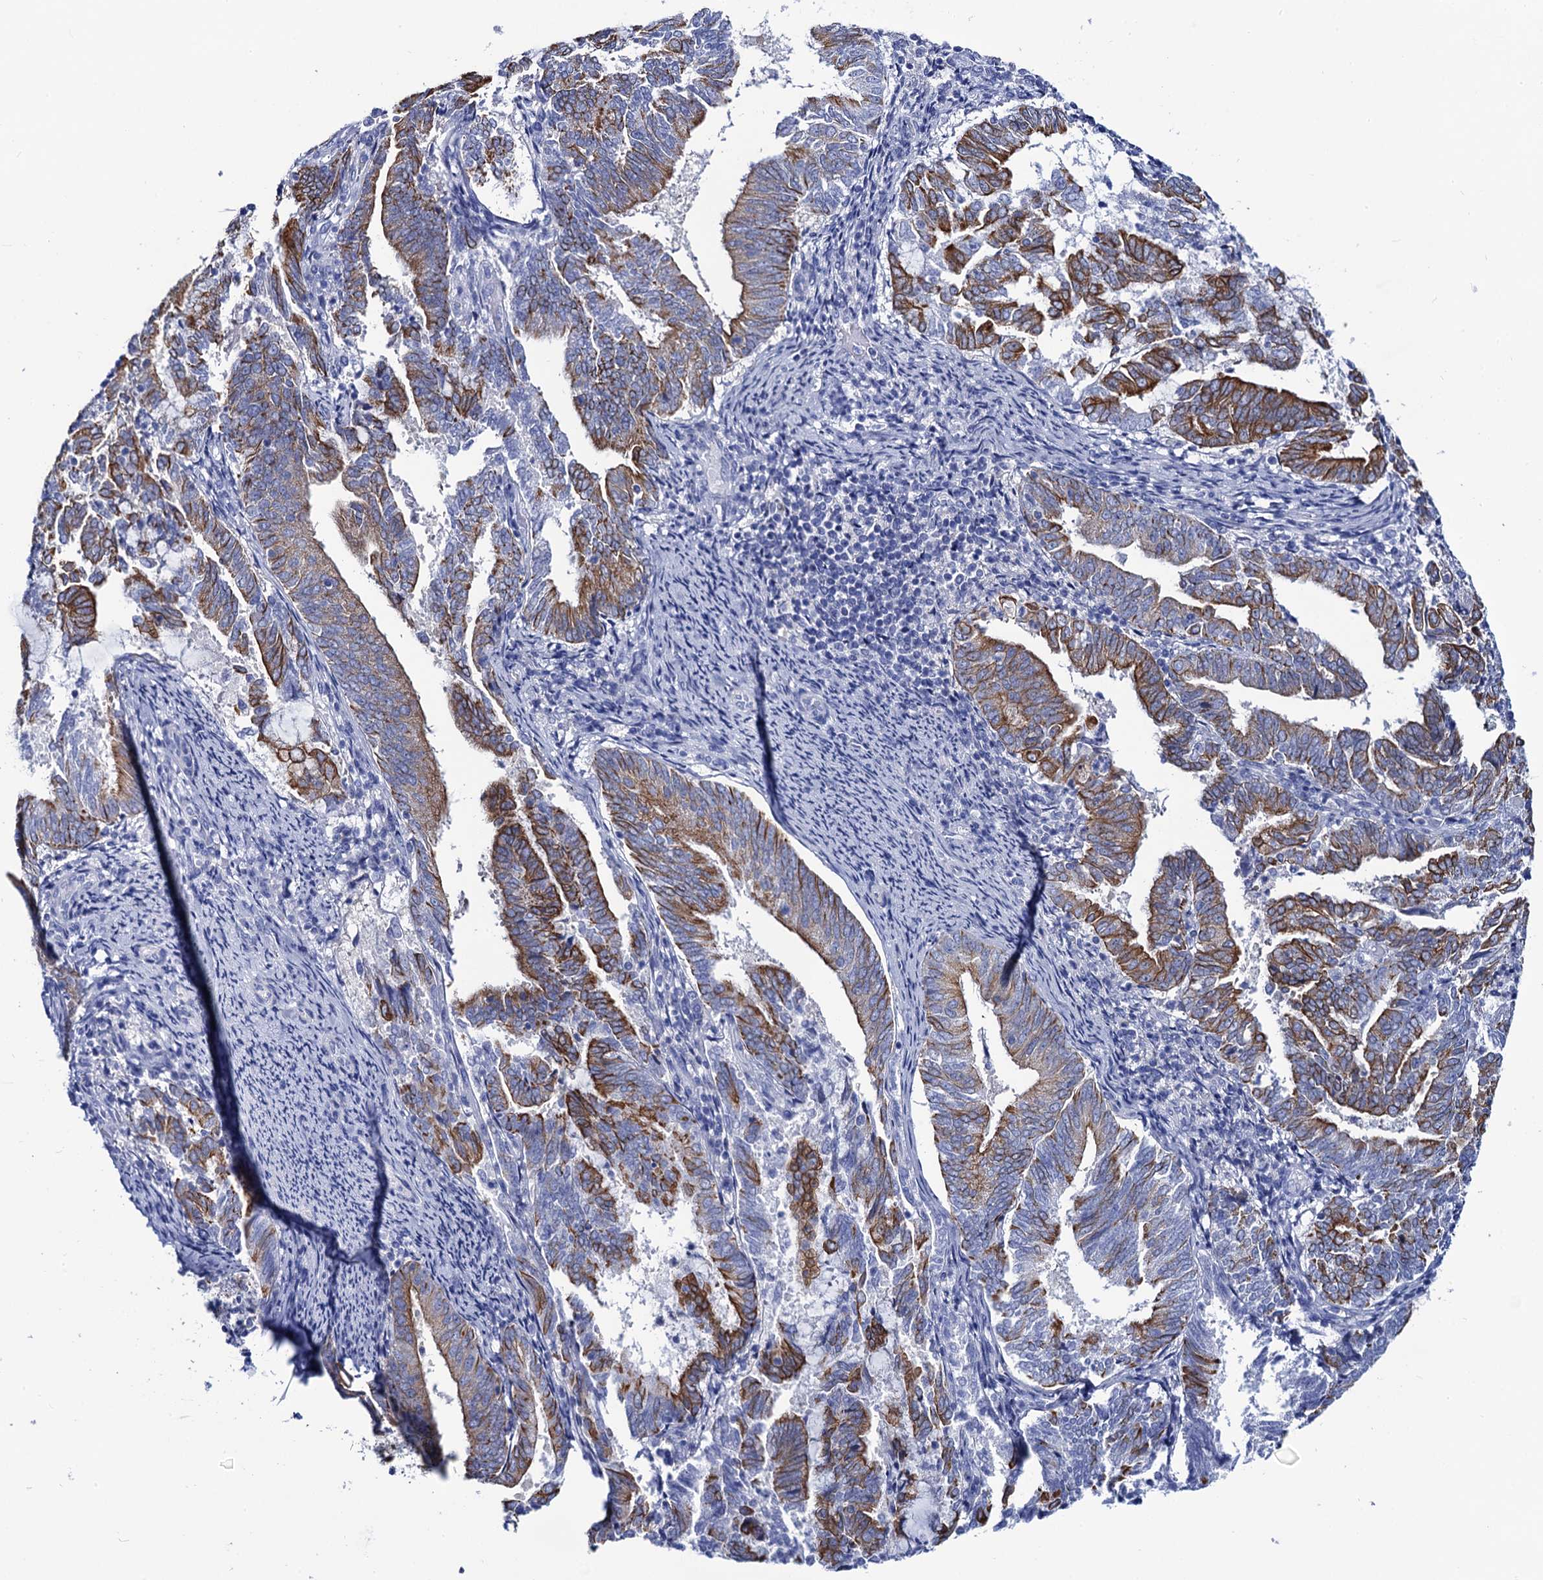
{"staining": {"intensity": "moderate", "quantity": "25%-75%", "location": "cytoplasmic/membranous"}, "tissue": "endometrial cancer", "cell_type": "Tumor cells", "image_type": "cancer", "snomed": [{"axis": "morphology", "description": "Adenocarcinoma, NOS"}, {"axis": "topography", "description": "Endometrium"}], "caption": "IHC (DAB) staining of adenocarcinoma (endometrial) shows moderate cytoplasmic/membranous protein expression in about 25%-75% of tumor cells.", "gene": "RAB3IP", "patient": {"sex": "female", "age": 80}}